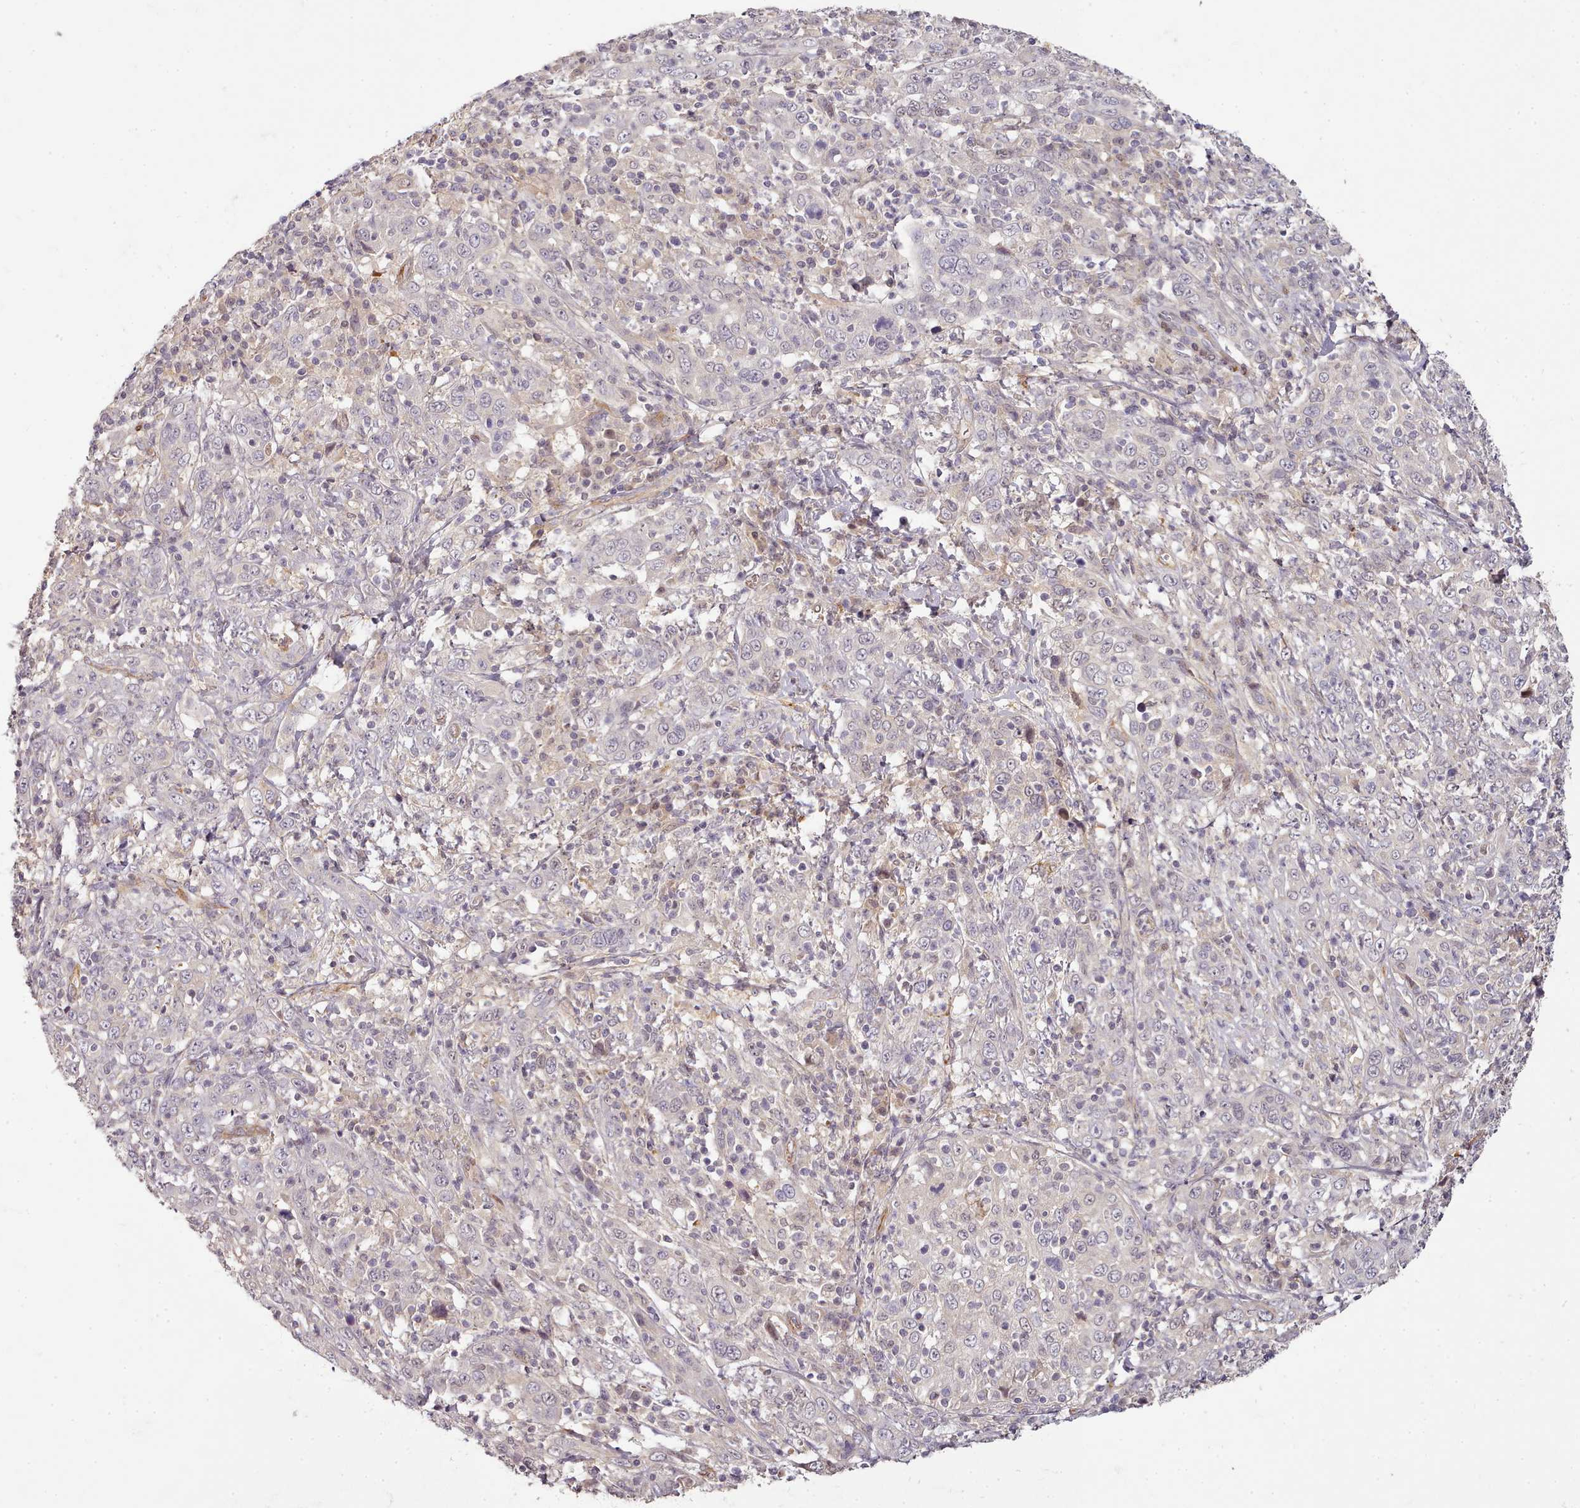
{"staining": {"intensity": "negative", "quantity": "none", "location": "none"}, "tissue": "cervical cancer", "cell_type": "Tumor cells", "image_type": "cancer", "snomed": [{"axis": "morphology", "description": "Squamous cell carcinoma, NOS"}, {"axis": "topography", "description": "Cervix"}], "caption": "The photomicrograph reveals no significant expression in tumor cells of squamous cell carcinoma (cervical).", "gene": "C1QTNF5", "patient": {"sex": "female", "age": 46}}